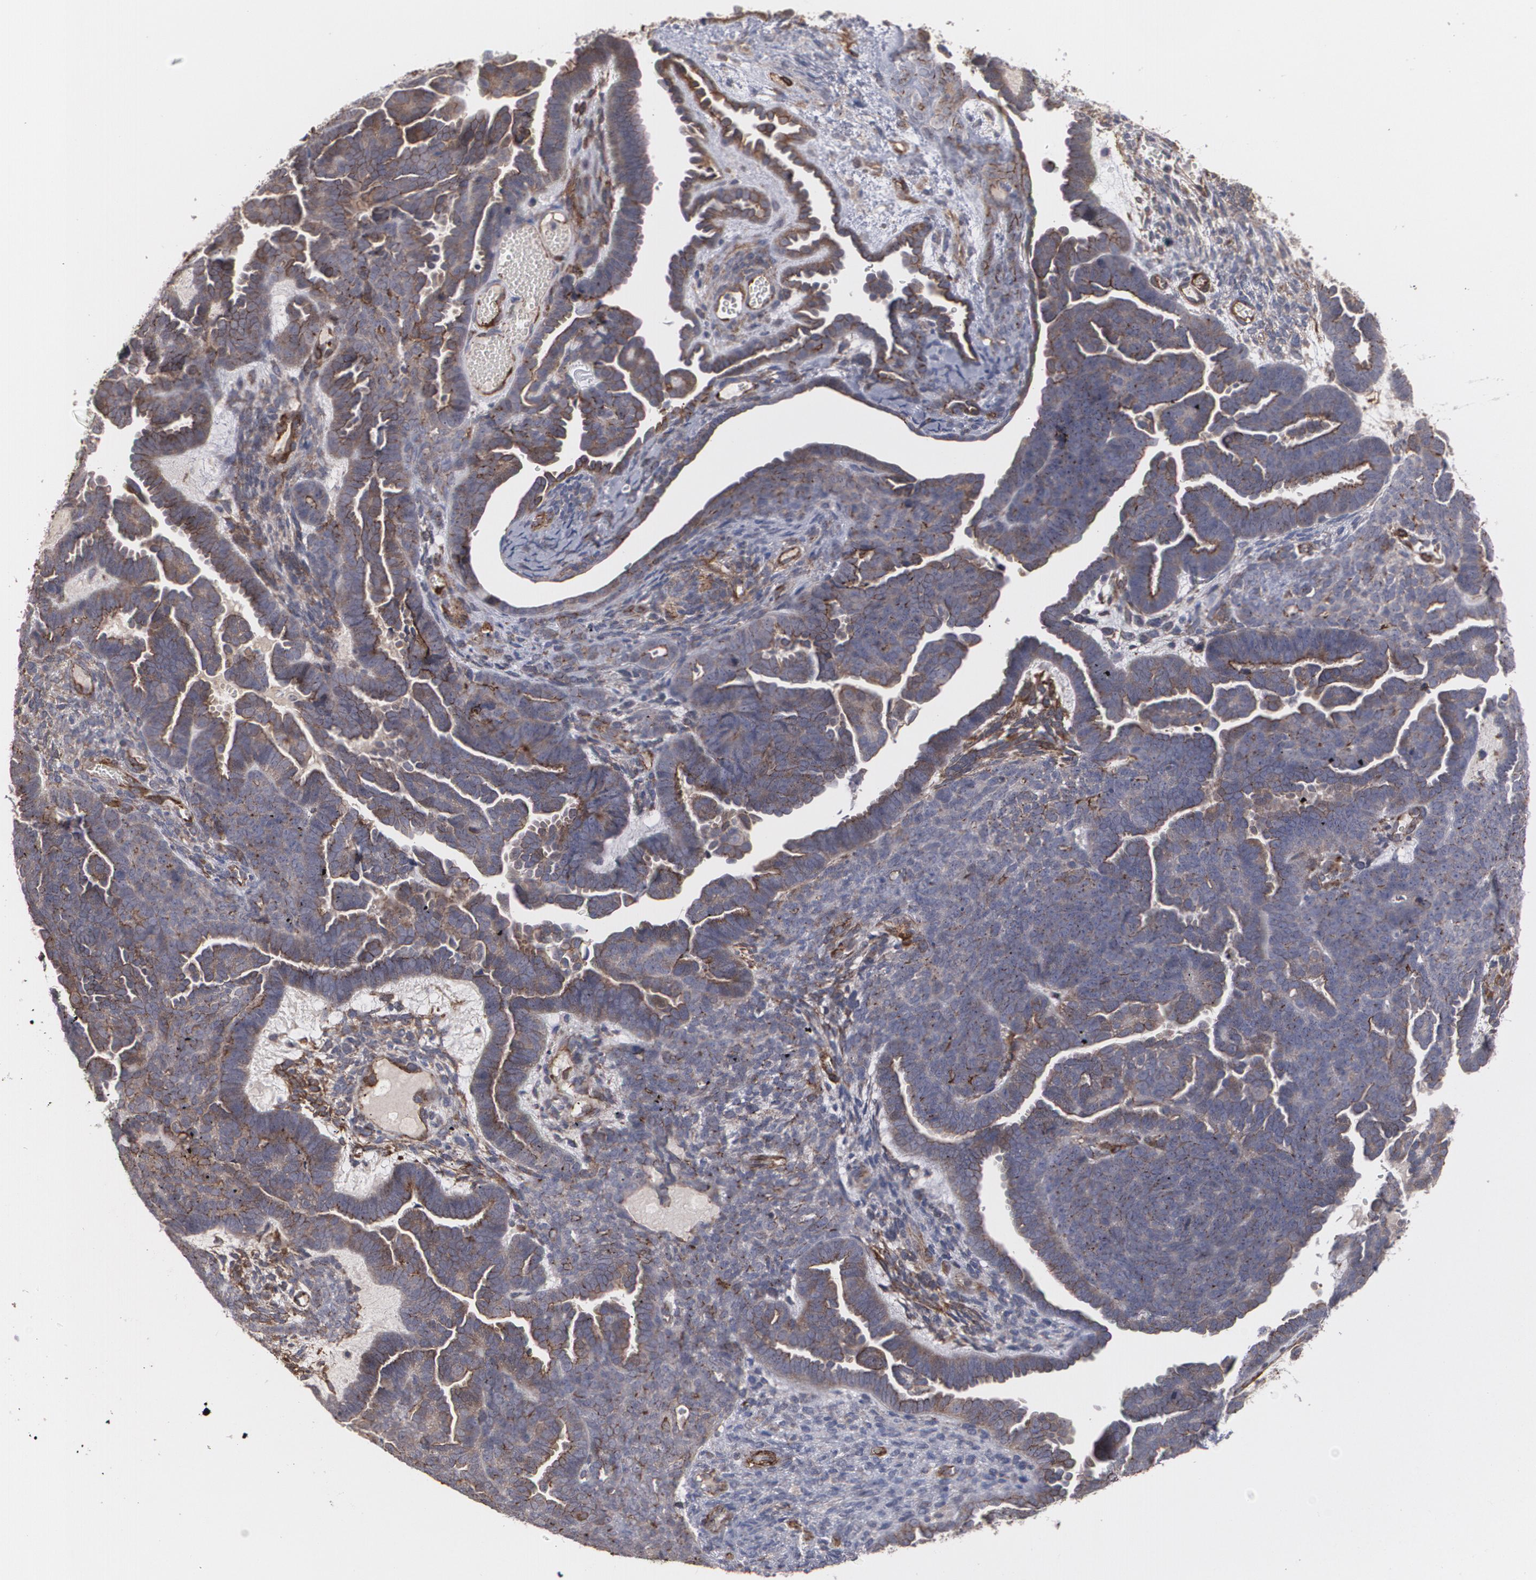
{"staining": {"intensity": "moderate", "quantity": ">75%", "location": "cytoplasmic/membranous"}, "tissue": "endometrial cancer", "cell_type": "Tumor cells", "image_type": "cancer", "snomed": [{"axis": "morphology", "description": "Neoplasm, malignant, NOS"}, {"axis": "topography", "description": "Endometrium"}], "caption": "A brown stain labels moderate cytoplasmic/membranous expression of a protein in human neoplasm (malignant) (endometrial) tumor cells.", "gene": "TJP1", "patient": {"sex": "female", "age": 74}}